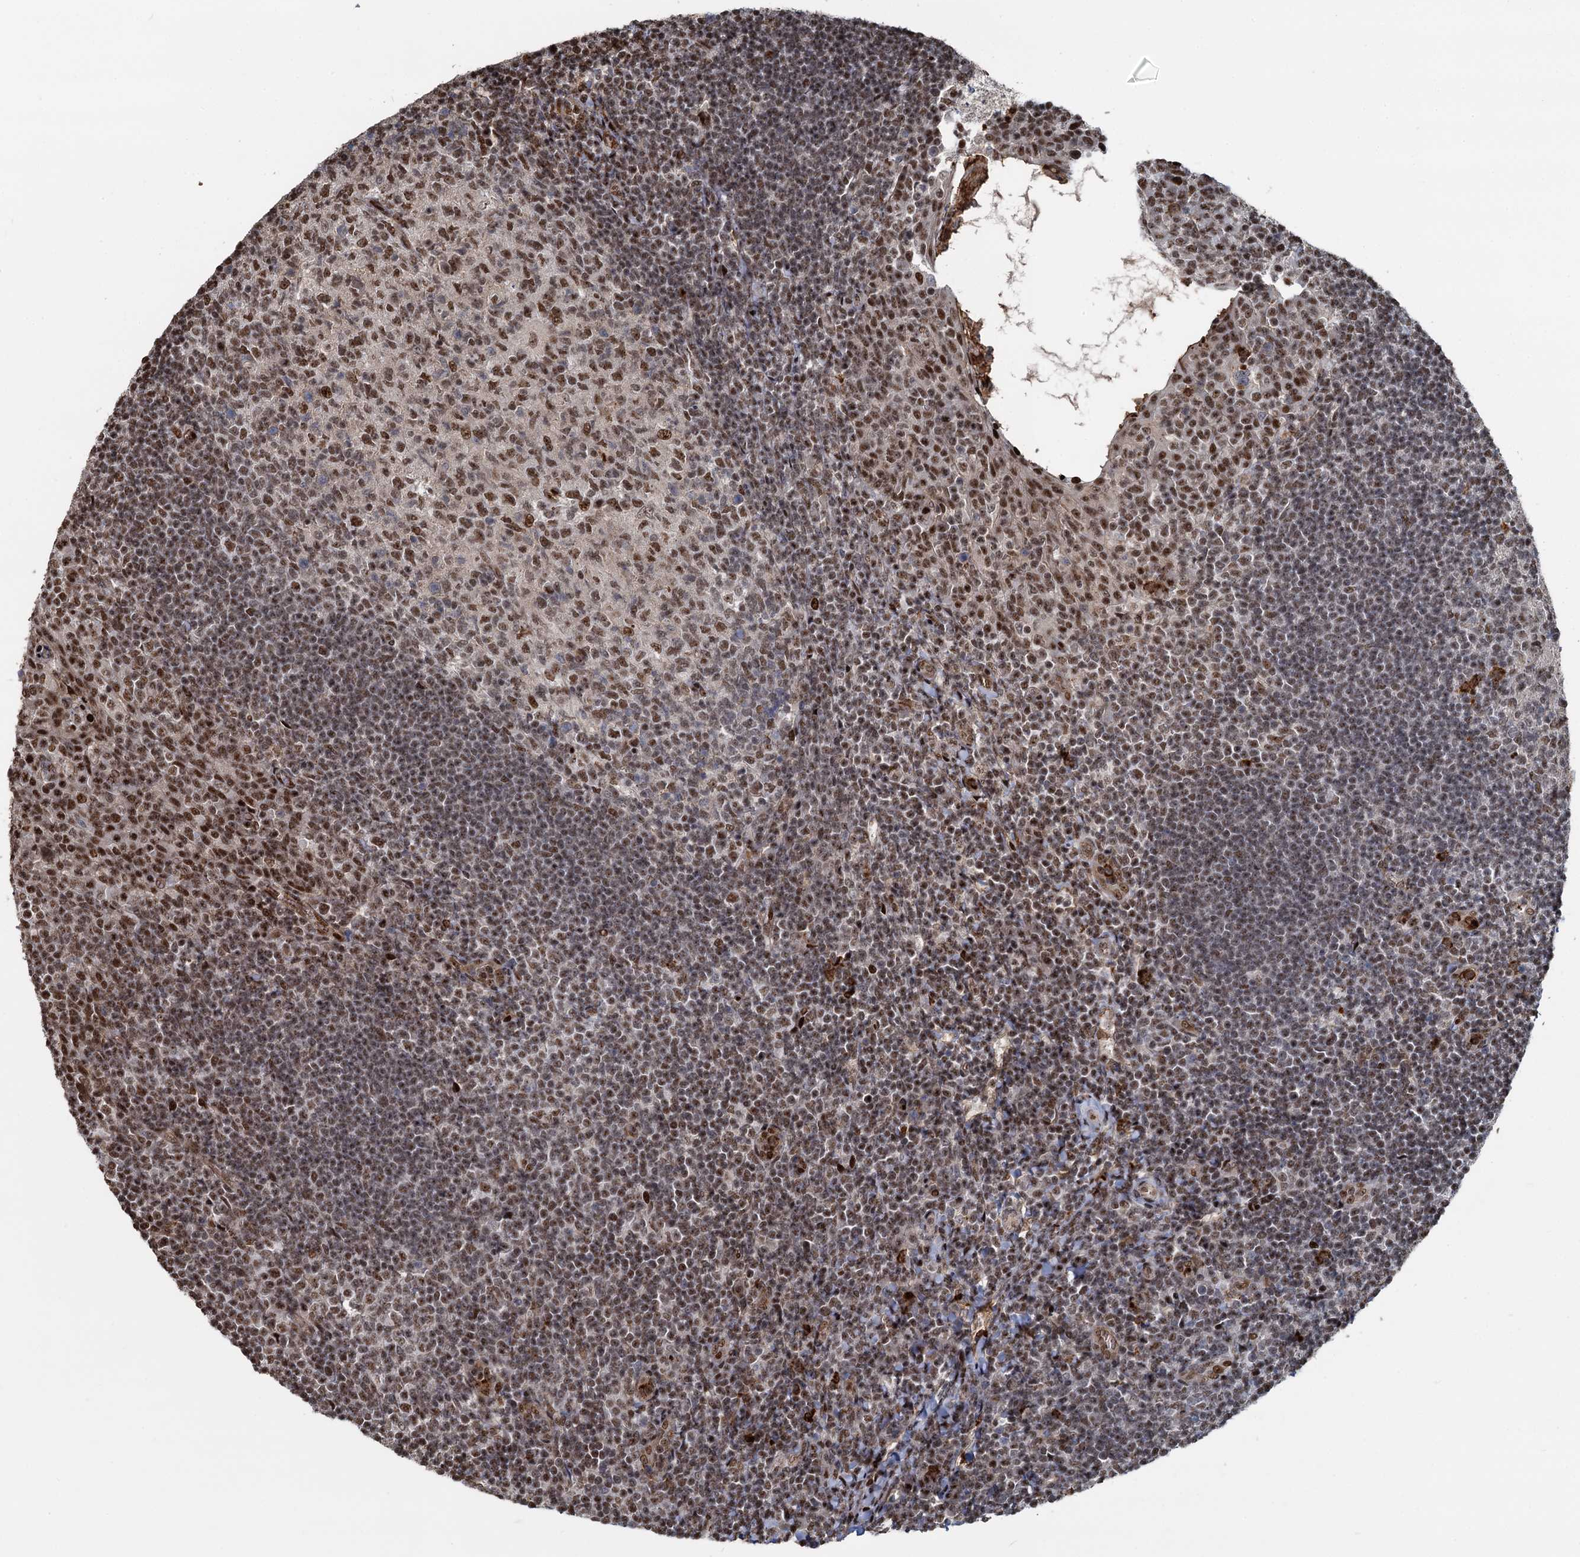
{"staining": {"intensity": "moderate", "quantity": ">75%", "location": "nuclear"}, "tissue": "tonsil", "cell_type": "Germinal center cells", "image_type": "normal", "snomed": [{"axis": "morphology", "description": "Normal tissue, NOS"}, {"axis": "topography", "description": "Tonsil"}], "caption": "Germinal center cells display moderate nuclear expression in about >75% of cells in unremarkable tonsil.", "gene": "ANKRD49", "patient": {"sex": "female", "age": 10}}